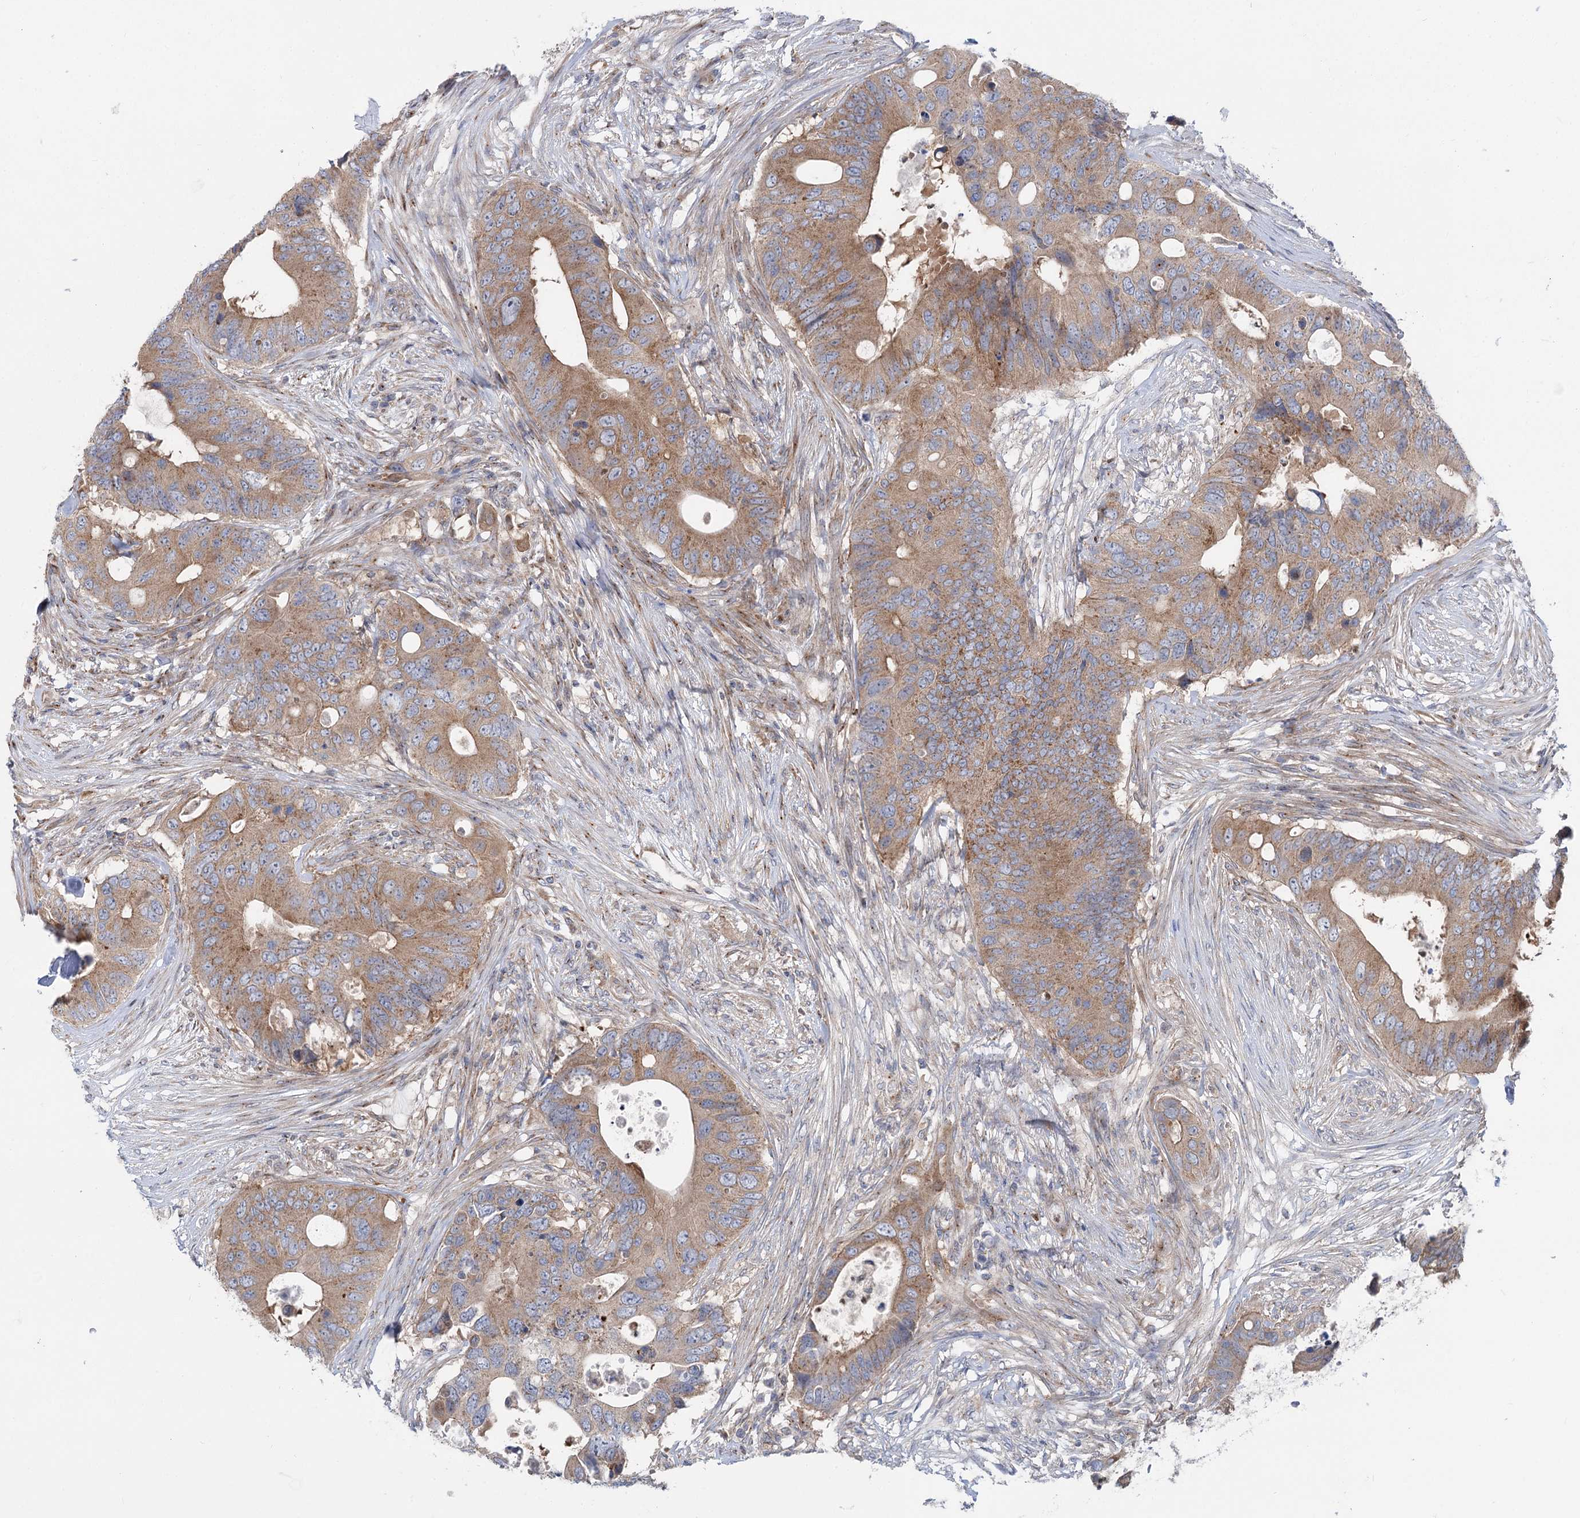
{"staining": {"intensity": "moderate", "quantity": ">75%", "location": "cytoplasmic/membranous"}, "tissue": "colorectal cancer", "cell_type": "Tumor cells", "image_type": "cancer", "snomed": [{"axis": "morphology", "description": "Adenocarcinoma, NOS"}, {"axis": "topography", "description": "Colon"}], "caption": "A high-resolution photomicrograph shows immunohistochemistry (IHC) staining of colorectal adenocarcinoma, which demonstrates moderate cytoplasmic/membranous staining in about >75% of tumor cells.", "gene": "SCN11A", "patient": {"sex": "male", "age": 71}}